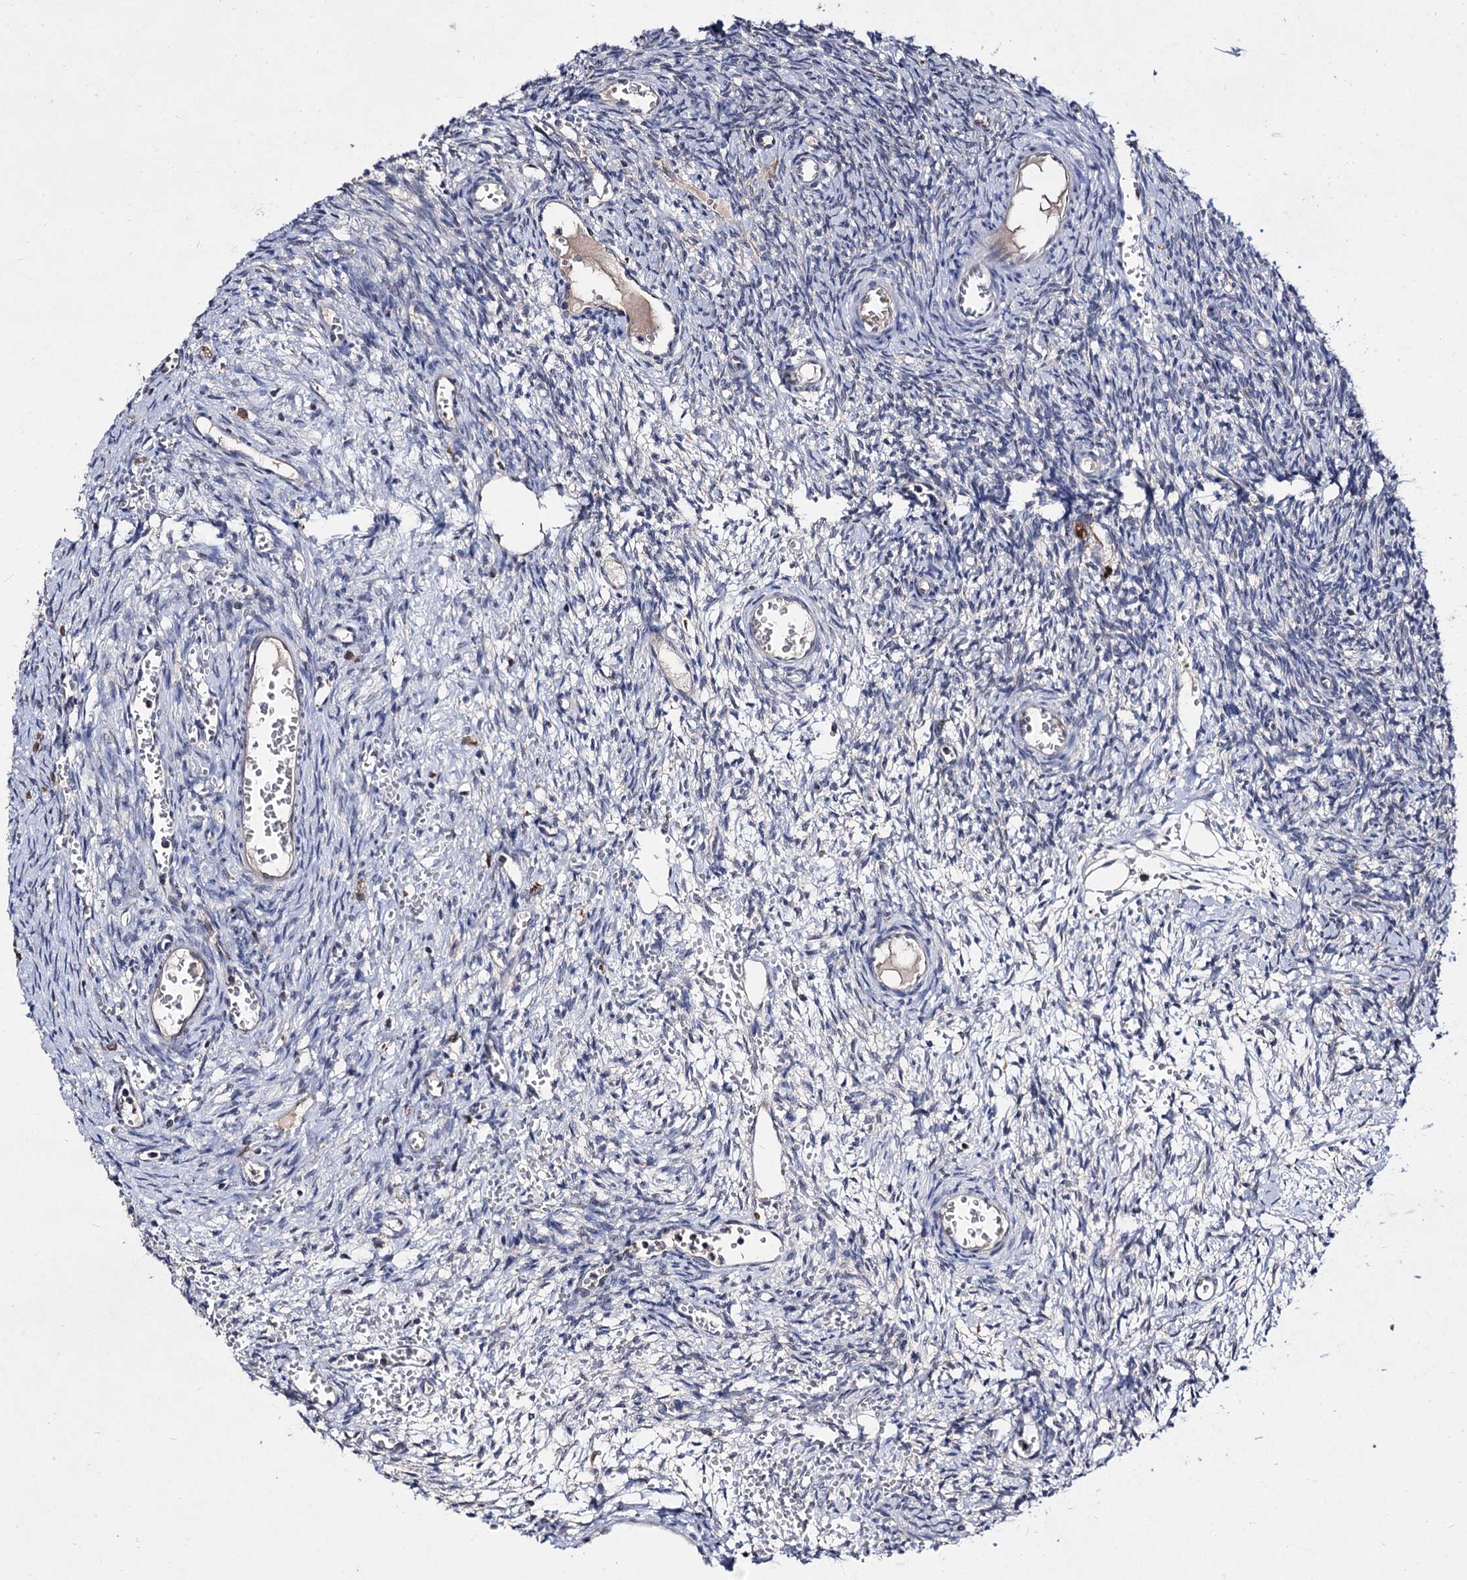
{"staining": {"intensity": "negative", "quantity": "none", "location": "none"}, "tissue": "ovary", "cell_type": "Ovarian stroma cells", "image_type": "normal", "snomed": [{"axis": "morphology", "description": "Normal tissue, NOS"}, {"axis": "topography", "description": "Ovary"}], "caption": "IHC of benign ovary exhibits no positivity in ovarian stroma cells. (DAB (3,3'-diaminobenzidine) immunohistochemistry with hematoxylin counter stain).", "gene": "ACTR6", "patient": {"sex": "female", "age": 39}}